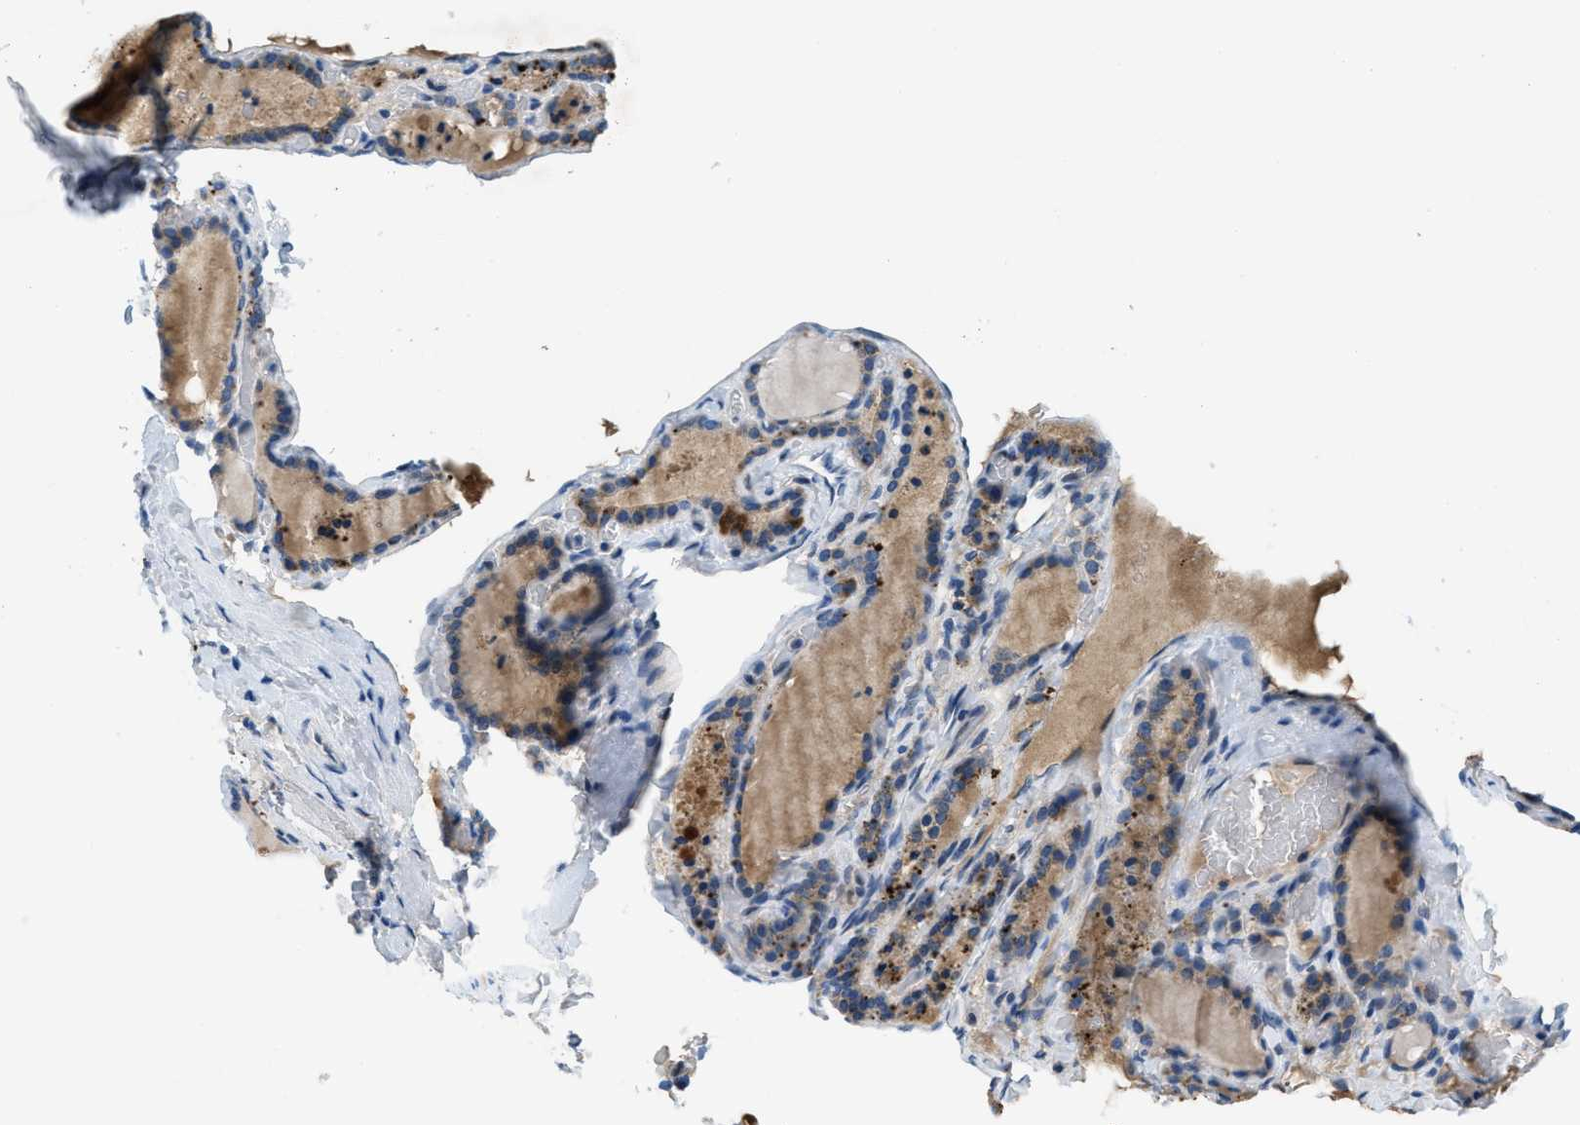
{"staining": {"intensity": "moderate", "quantity": ">75%", "location": "cytoplasmic/membranous"}, "tissue": "thyroid gland", "cell_type": "Glandular cells", "image_type": "normal", "snomed": [{"axis": "morphology", "description": "Normal tissue, NOS"}, {"axis": "topography", "description": "Thyroid gland"}], "caption": "Brown immunohistochemical staining in benign human thyroid gland demonstrates moderate cytoplasmic/membranous staining in approximately >75% of glandular cells.", "gene": "PNKD", "patient": {"sex": "female", "age": 28}}